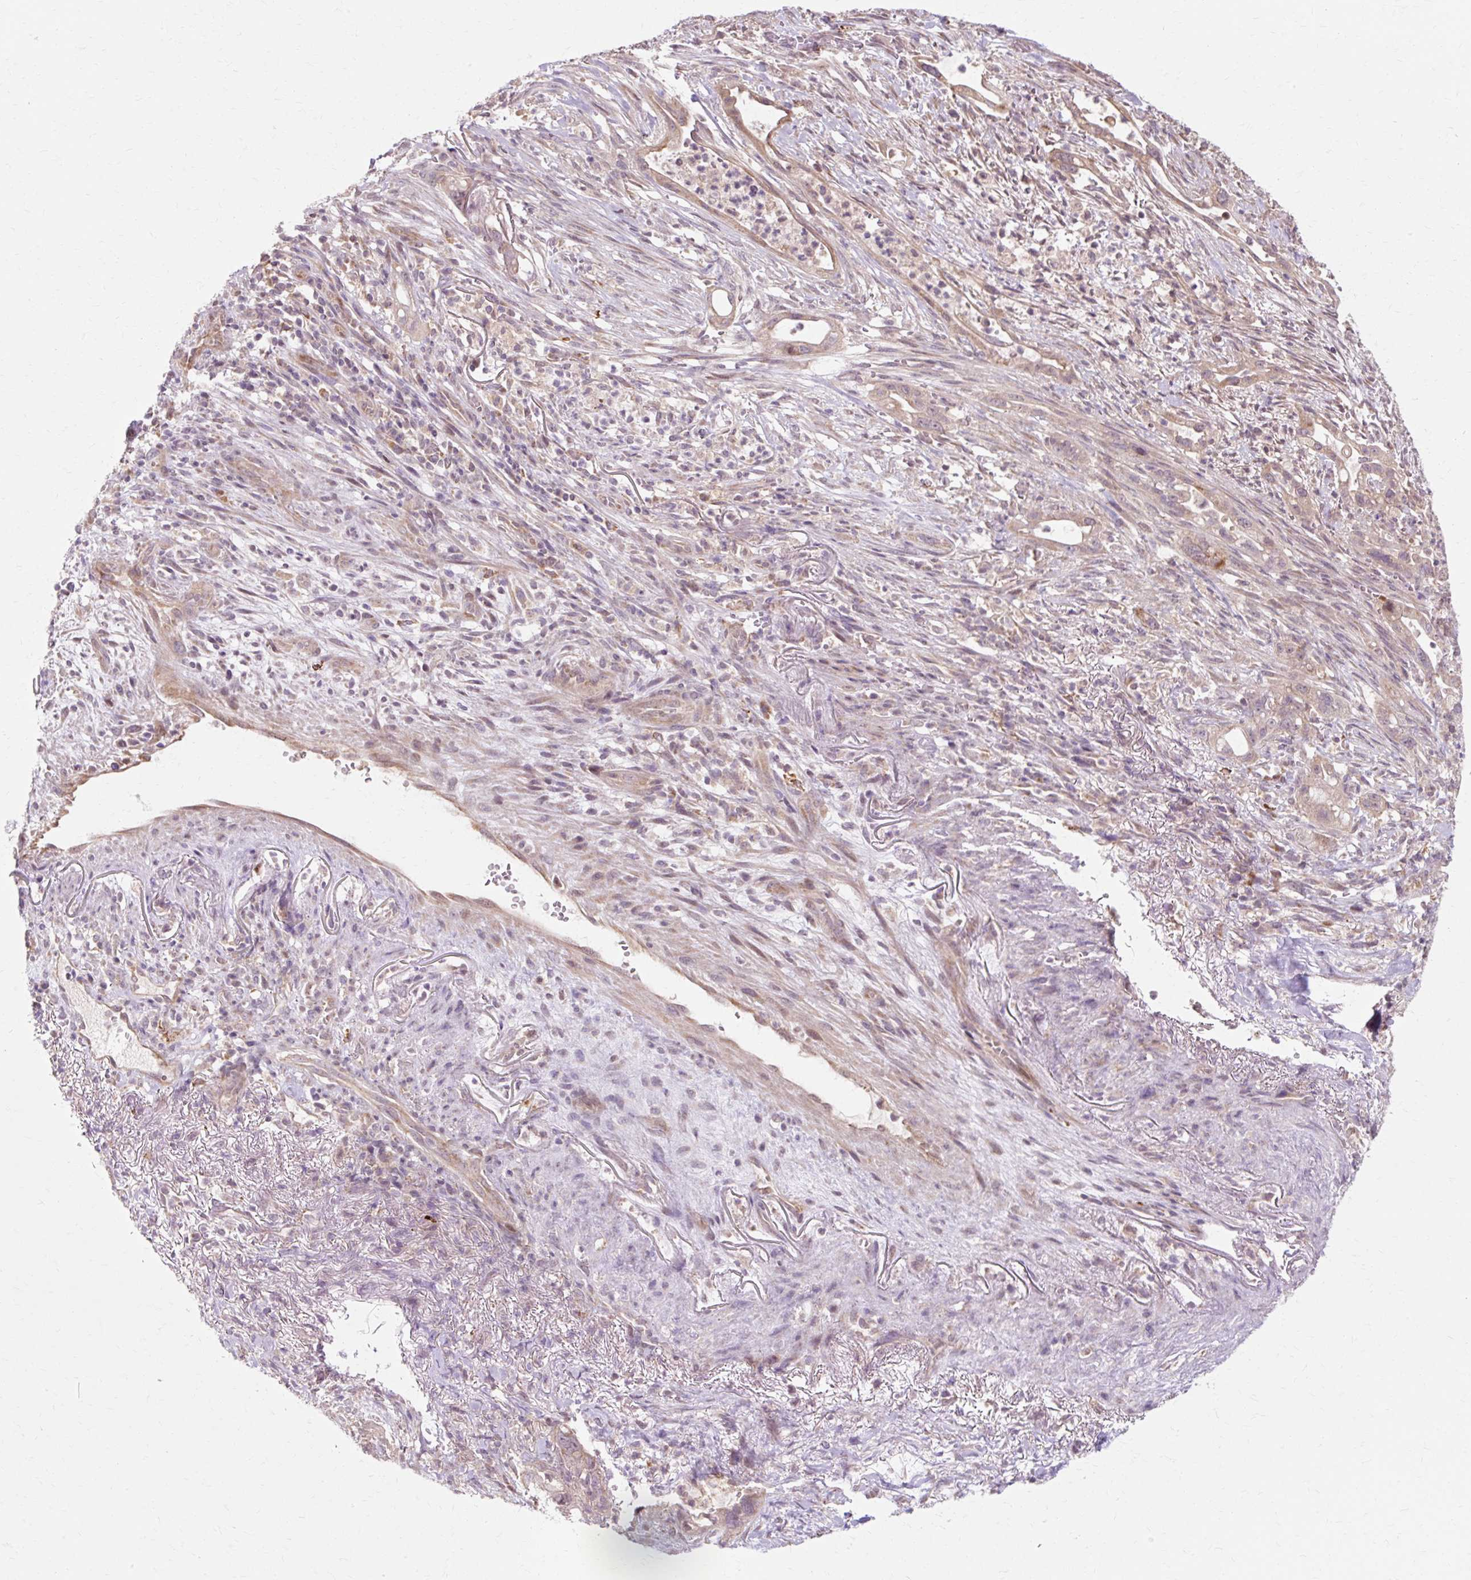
{"staining": {"intensity": "moderate", "quantity": "<25%", "location": "cytoplasmic/membranous"}, "tissue": "pancreatic cancer", "cell_type": "Tumor cells", "image_type": "cancer", "snomed": [{"axis": "morphology", "description": "Adenocarcinoma, NOS"}, {"axis": "topography", "description": "Pancreas"}], "caption": "Immunohistochemistry (IHC) histopathology image of neoplastic tissue: human pancreatic adenocarcinoma stained using immunohistochemistry demonstrates low levels of moderate protein expression localized specifically in the cytoplasmic/membranous of tumor cells, appearing as a cytoplasmic/membranous brown color.", "gene": "GEMIN2", "patient": {"sex": "male", "age": 44}}